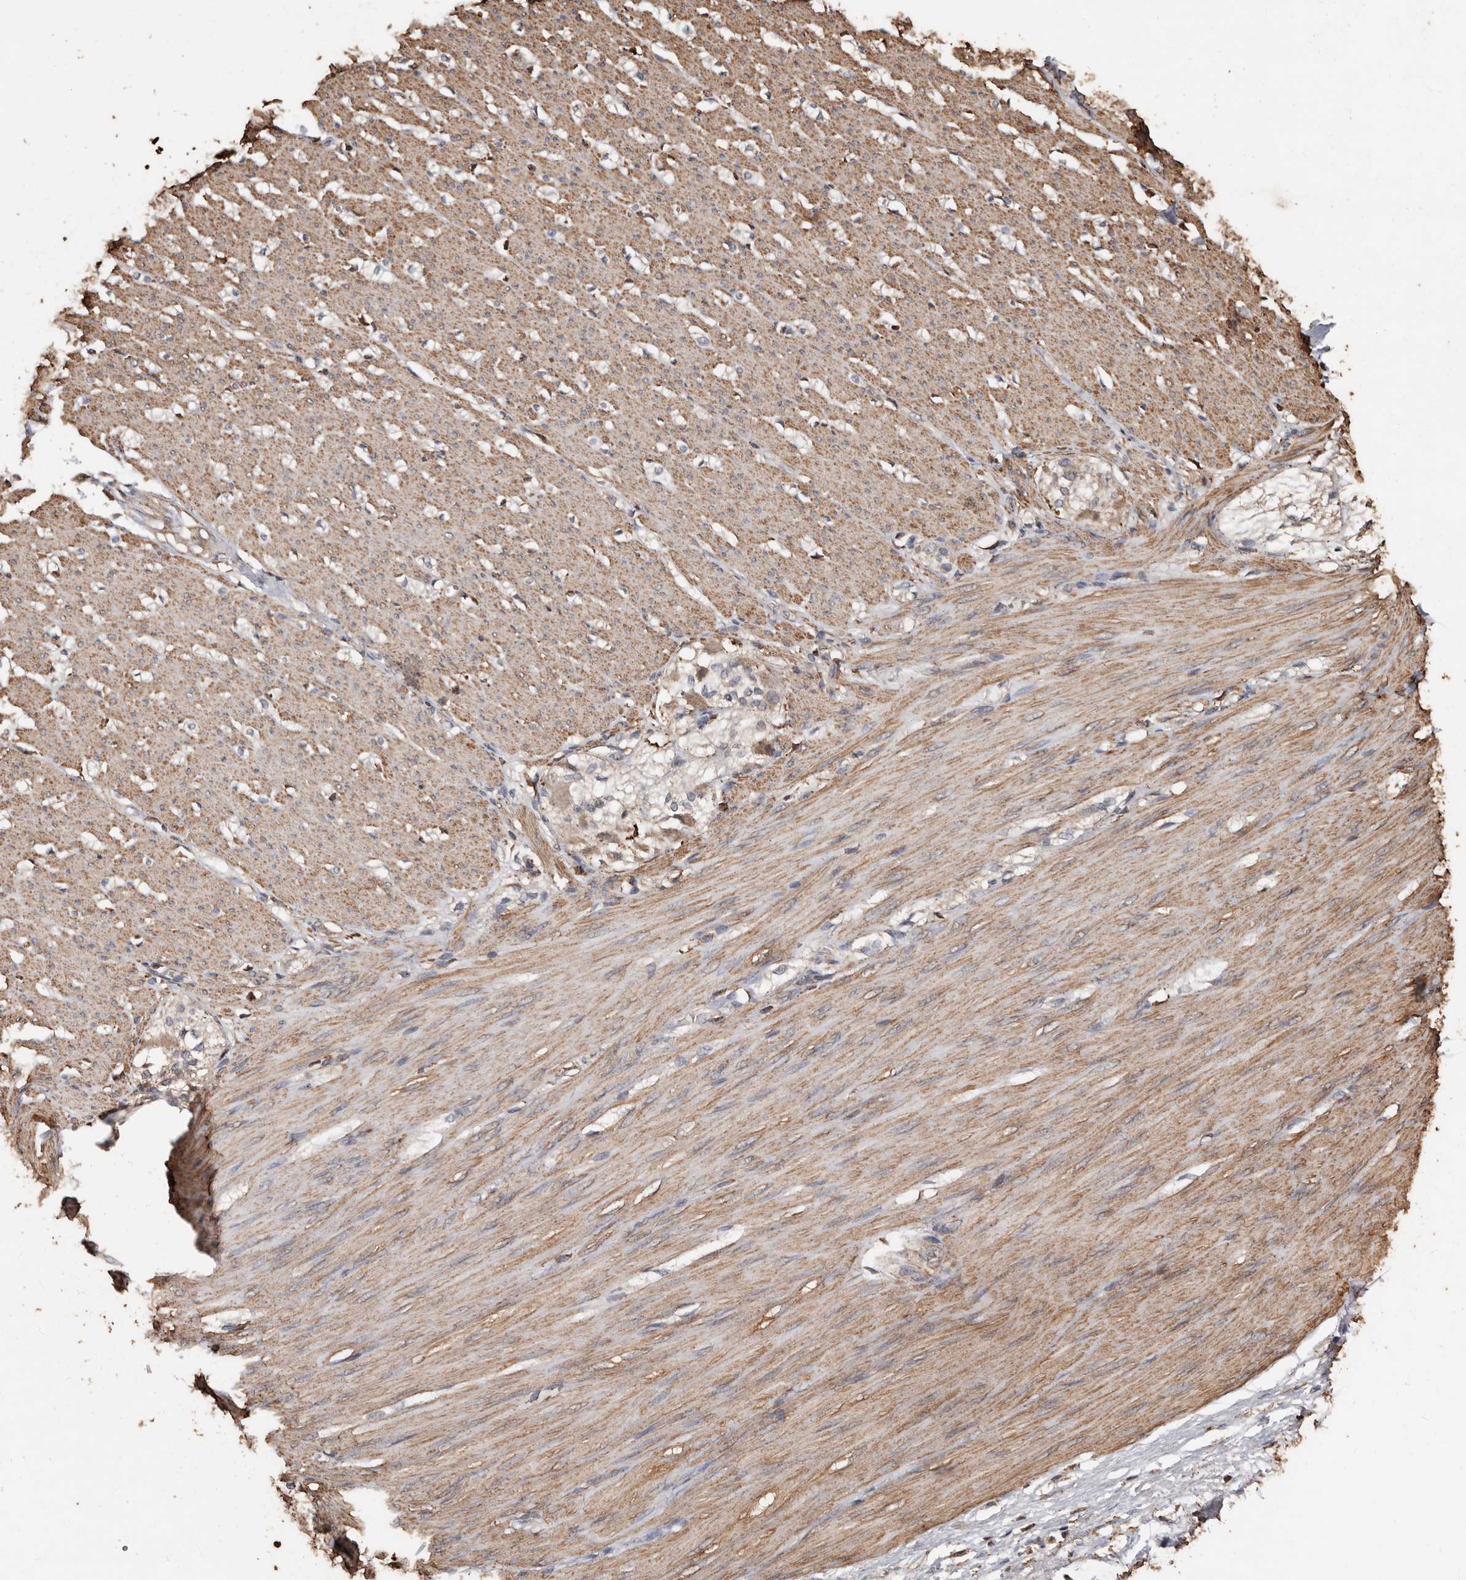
{"staining": {"intensity": "moderate", "quantity": ">75%", "location": "cytoplasmic/membranous"}, "tissue": "smooth muscle", "cell_type": "Smooth muscle cells", "image_type": "normal", "snomed": [{"axis": "morphology", "description": "Normal tissue, NOS"}, {"axis": "morphology", "description": "Adenocarcinoma, NOS"}, {"axis": "topography", "description": "Colon"}, {"axis": "topography", "description": "Peripheral nerve tissue"}], "caption": "Immunohistochemical staining of unremarkable human smooth muscle displays moderate cytoplasmic/membranous protein positivity in about >75% of smooth muscle cells.", "gene": "GSK3A", "patient": {"sex": "male", "age": 14}}